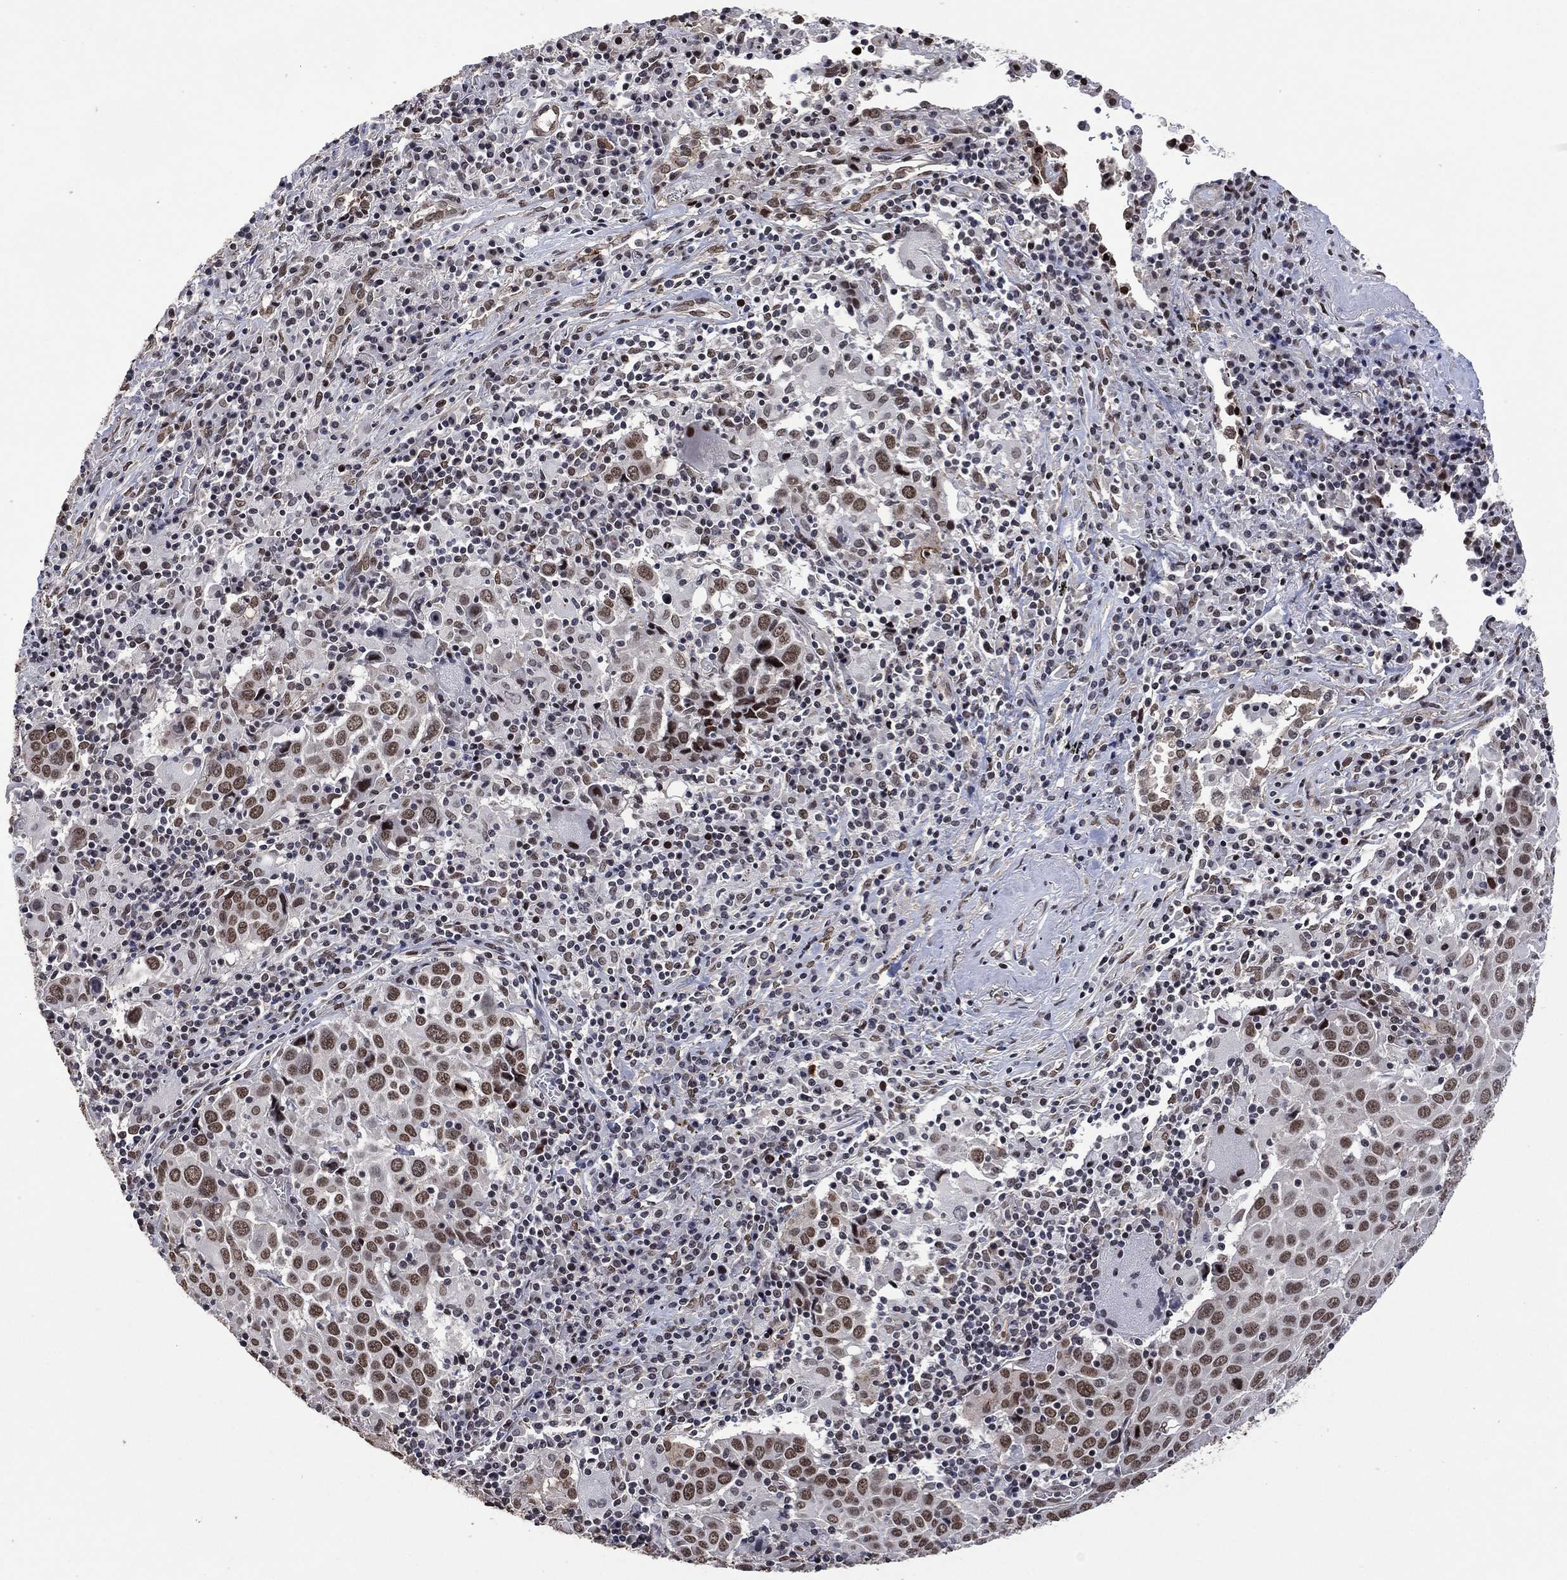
{"staining": {"intensity": "moderate", "quantity": "25%-75%", "location": "nuclear"}, "tissue": "lung cancer", "cell_type": "Tumor cells", "image_type": "cancer", "snomed": [{"axis": "morphology", "description": "Squamous cell carcinoma, NOS"}, {"axis": "topography", "description": "Lung"}], "caption": "Squamous cell carcinoma (lung) stained with immunohistochemistry (IHC) shows moderate nuclear expression in approximately 25%-75% of tumor cells.", "gene": "EHMT1", "patient": {"sex": "male", "age": 57}}